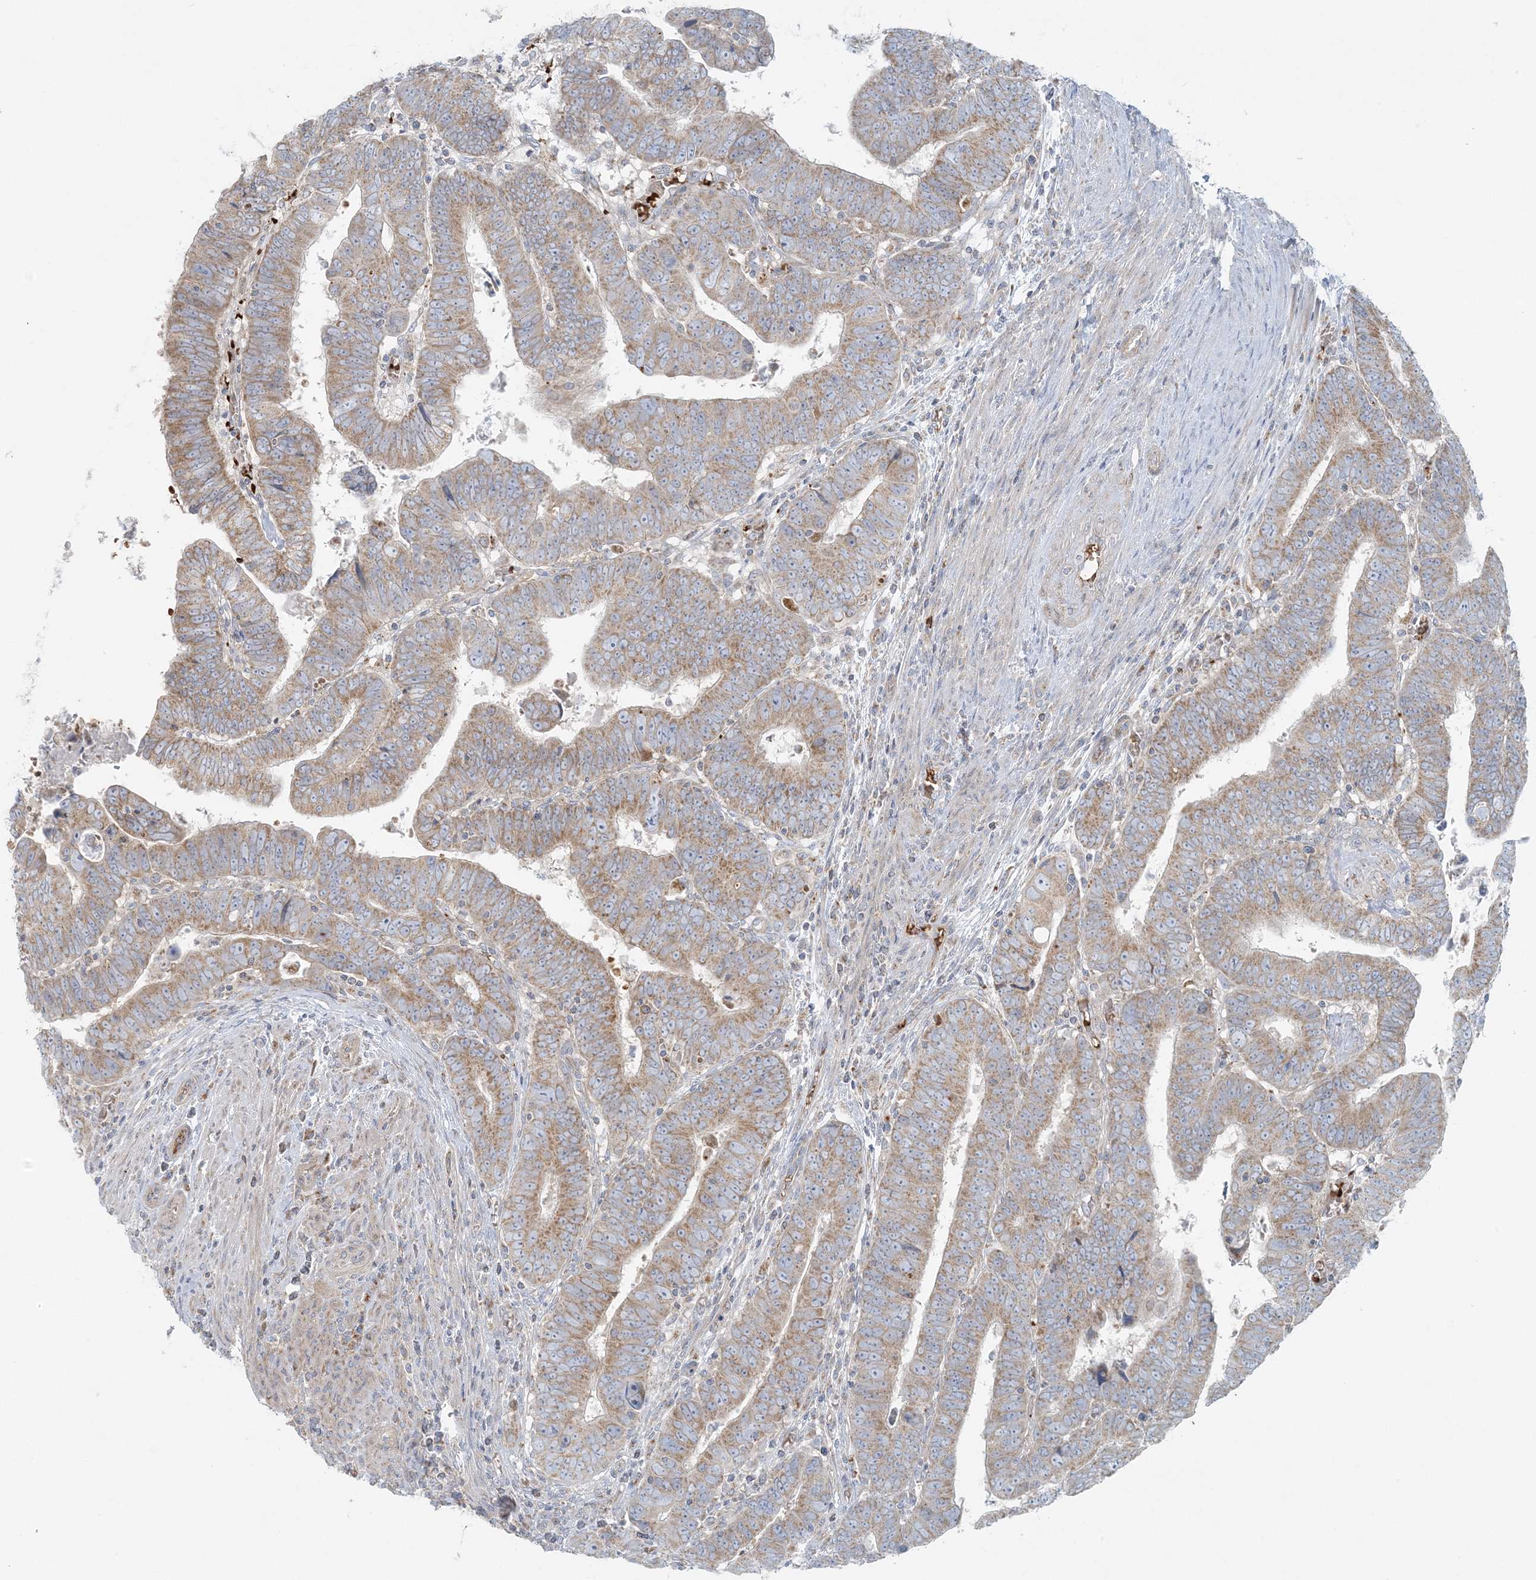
{"staining": {"intensity": "weak", "quantity": ">75%", "location": "cytoplasmic/membranous"}, "tissue": "colorectal cancer", "cell_type": "Tumor cells", "image_type": "cancer", "snomed": [{"axis": "morphology", "description": "Normal tissue, NOS"}, {"axis": "morphology", "description": "Adenocarcinoma, NOS"}, {"axis": "topography", "description": "Rectum"}], "caption": "This is a micrograph of IHC staining of colorectal cancer (adenocarcinoma), which shows weak positivity in the cytoplasmic/membranous of tumor cells.", "gene": "PIK3R4", "patient": {"sex": "female", "age": 65}}